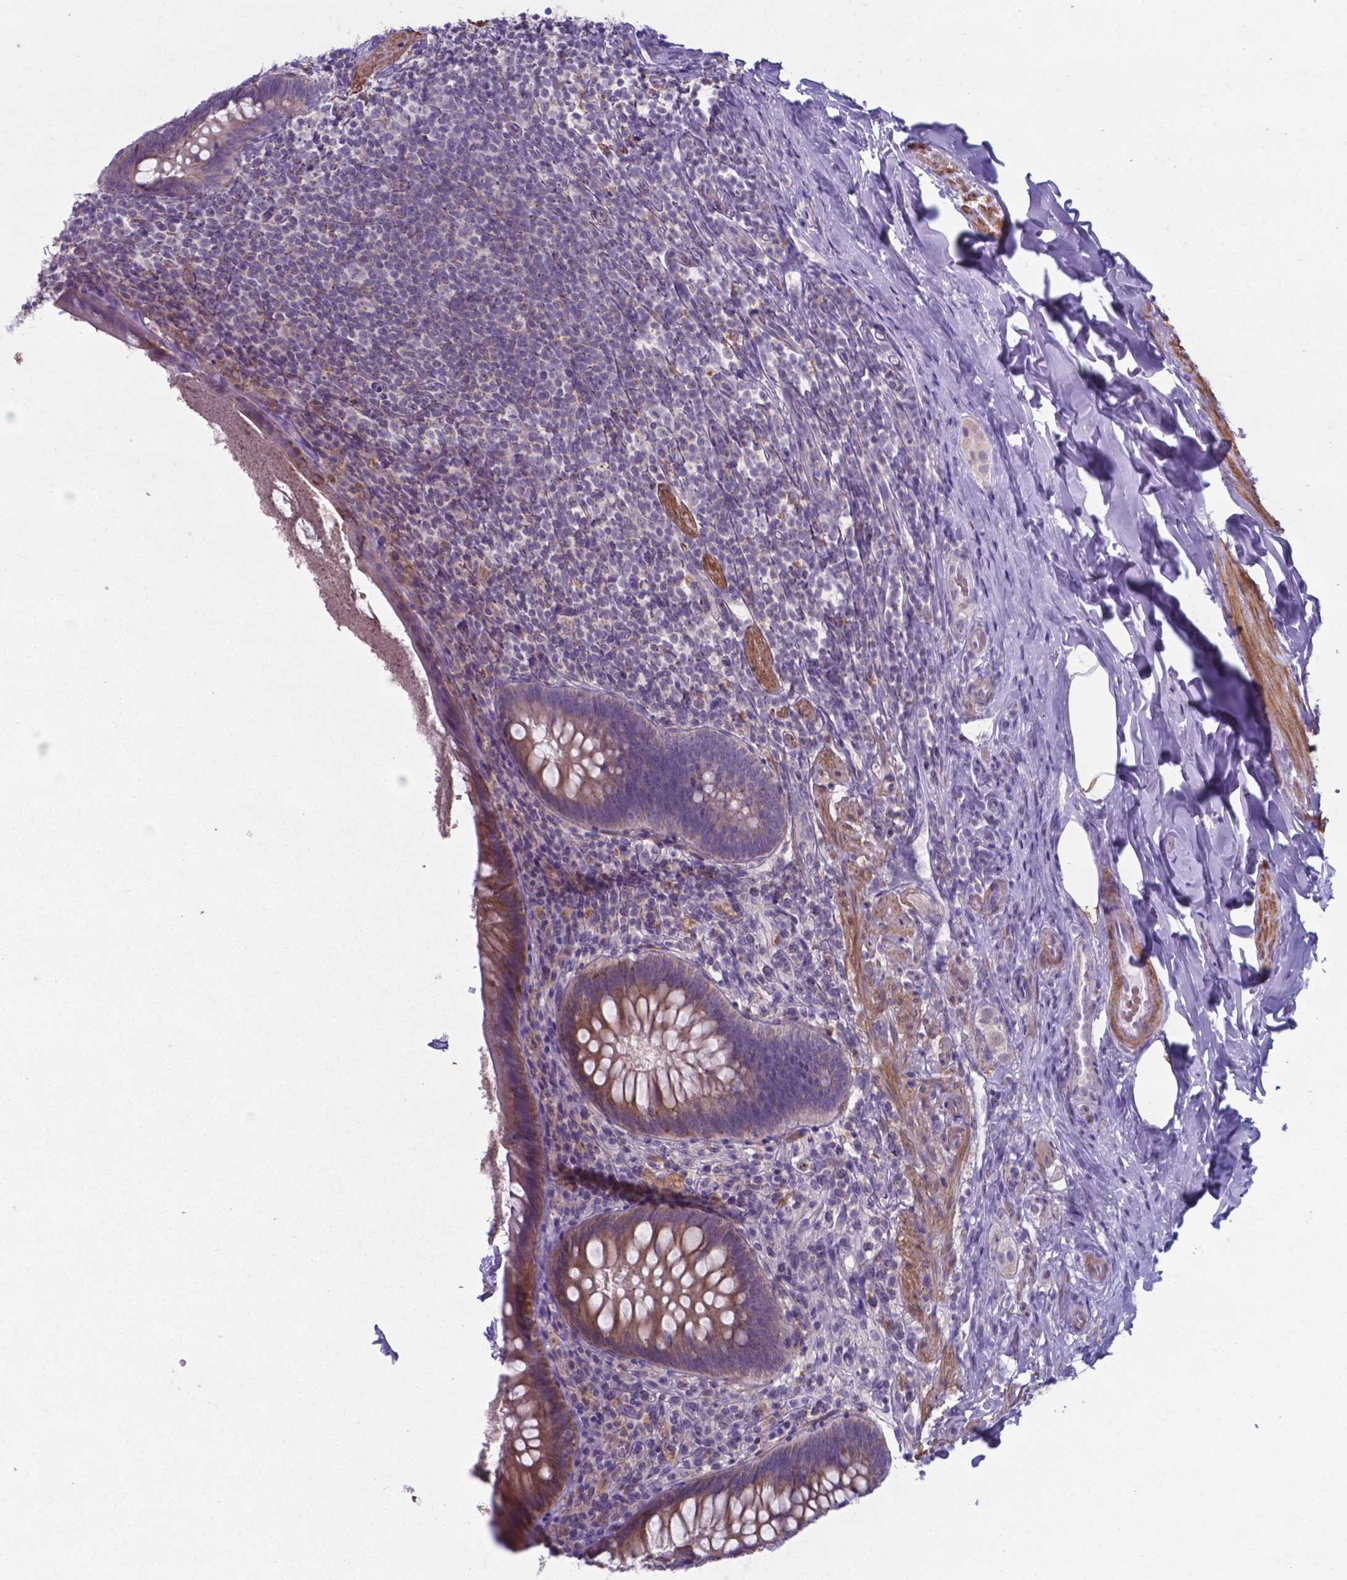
{"staining": {"intensity": "moderate", "quantity": "25%-75%", "location": "cytoplasmic/membranous"}, "tissue": "appendix", "cell_type": "Glandular cells", "image_type": "normal", "snomed": [{"axis": "morphology", "description": "Normal tissue, NOS"}, {"axis": "topography", "description": "Appendix"}], "caption": "Benign appendix reveals moderate cytoplasmic/membranous staining in about 25%-75% of glandular cells Ihc stains the protein of interest in brown and the nuclei are stained blue..", "gene": "AP5B1", "patient": {"sex": "male", "age": 47}}